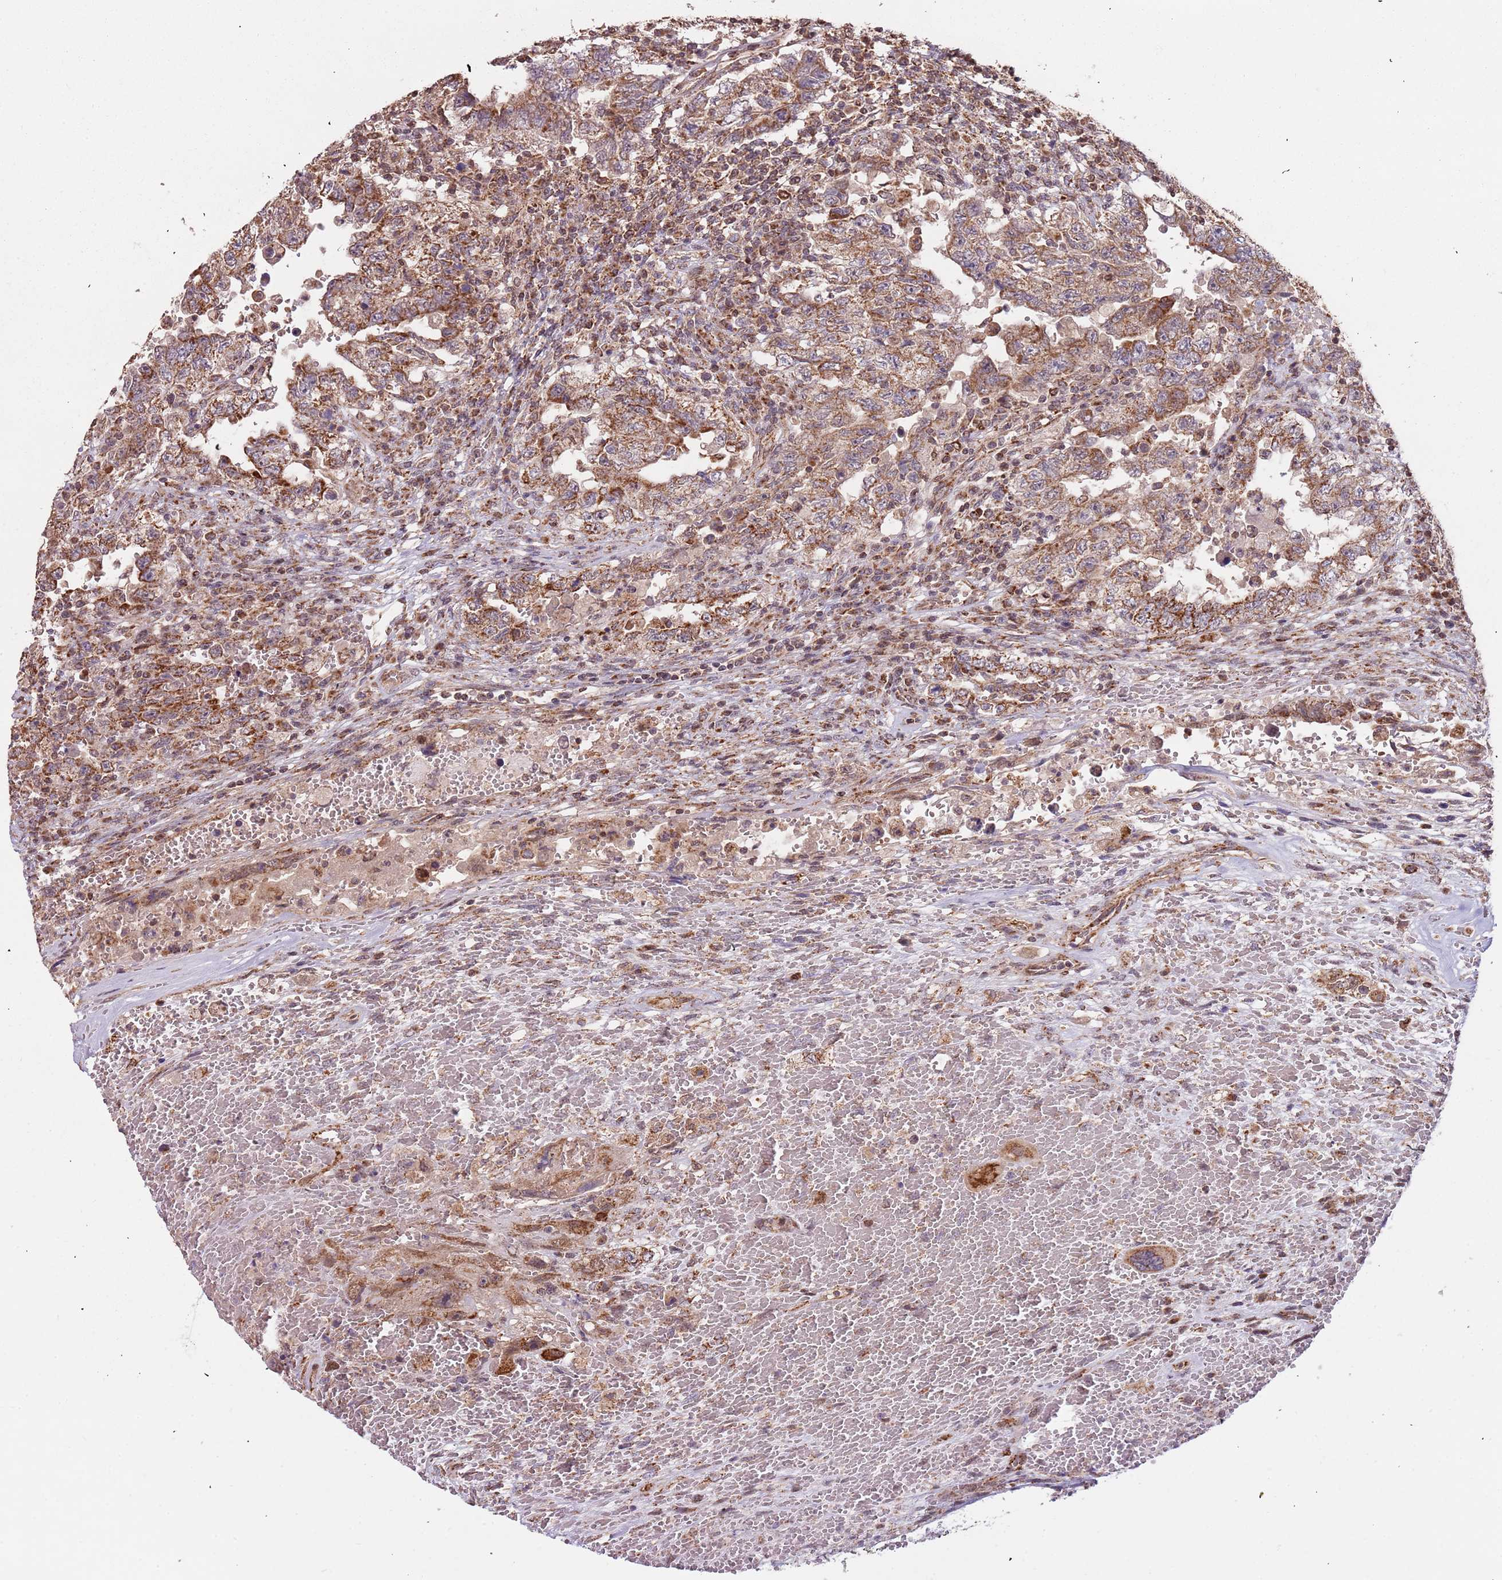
{"staining": {"intensity": "moderate", "quantity": ">75%", "location": "cytoplasmic/membranous"}, "tissue": "testis cancer", "cell_type": "Tumor cells", "image_type": "cancer", "snomed": [{"axis": "morphology", "description": "Carcinoma, Embryonal, NOS"}, {"axis": "topography", "description": "Testis"}], "caption": "Immunohistochemical staining of human testis cancer (embryonal carcinoma) shows moderate cytoplasmic/membranous protein positivity in approximately >75% of tumor cells.", "gene": "IL17RD", "patient": {"sex": "male", "age": 26}}